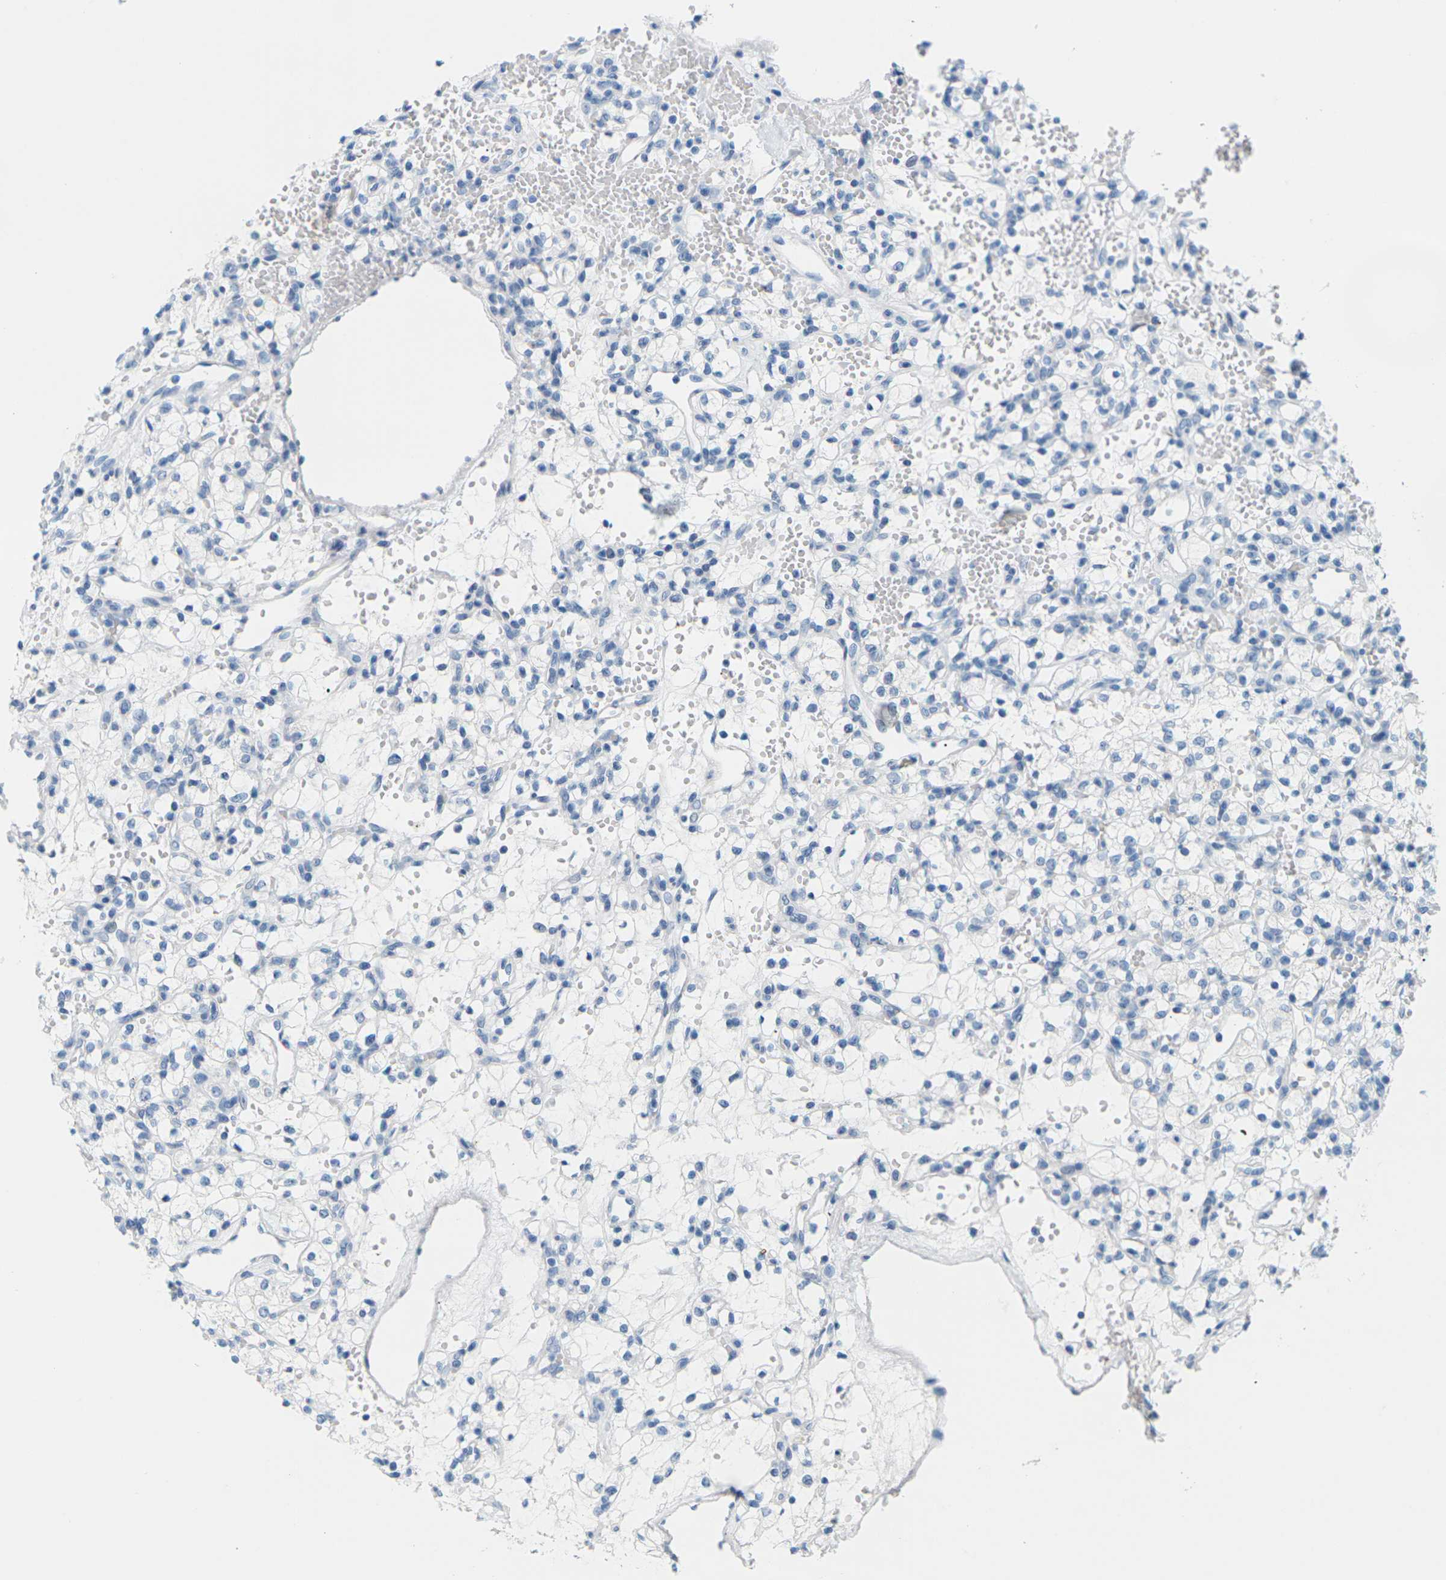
{"staining": {"intensity": "negative", "quantity": "none", "location": "none"}, "tissue": "renal cancer", "cell_type": "Tumor cells", "image_type": "cancer", "snomed": [{"axis": "morphology", "description": "Adenocarcinoma, NOS"}, {"axis": "topography", "description": "Kidney"}], "caption": "An immunohistochemistry photomicrograph of renal cancer is shown. There is no staining in tumor cells of renal cancer. (DAB (3,3'-diaminobenzidine) IHC, high magnification).", "gene": "SLC12A1", "patient": {"sex": "female", "age": 60}}